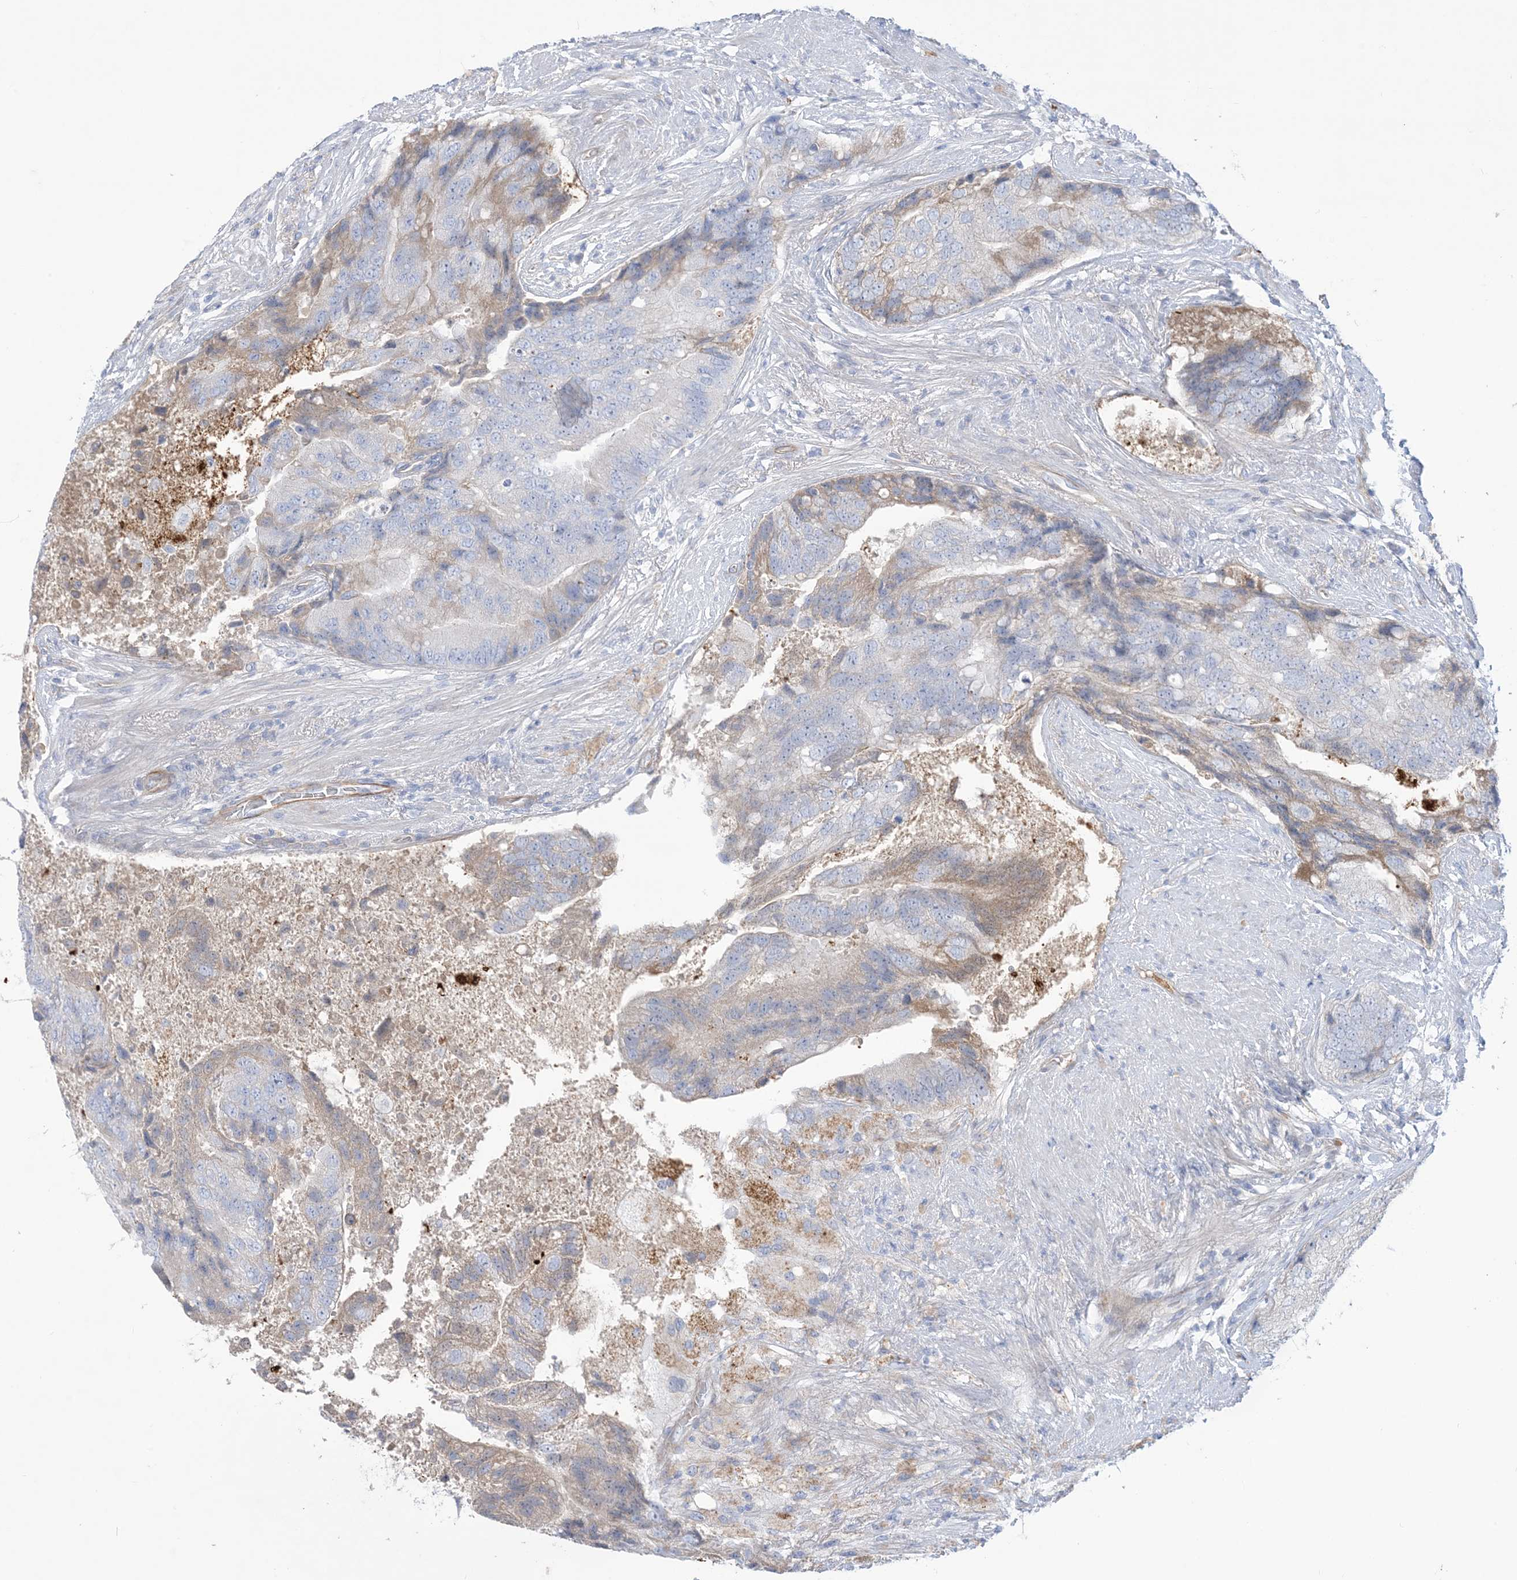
{"staining": {"intensity": "weak", "quantity": "25%-75%", "location": "cytoplasmic/membranous"}, "tissue": "prostate cancer", "cell_type": "Tumor cells", "image_type": "cancer", "snomed": [{"axis": "morphology", "description": "Adenocarcinoma, High grade"}, {"axis": "topography", "description": "Prostate"}], "caption": "Prostate cancer was stained to show a protein in brown. There is low levels of weak cytoplasmic/membranous positivity in approximately 25%-75% of tumor cells.", "gene": "ATP11C", "patient": {"sex": "male", "age": 70}}